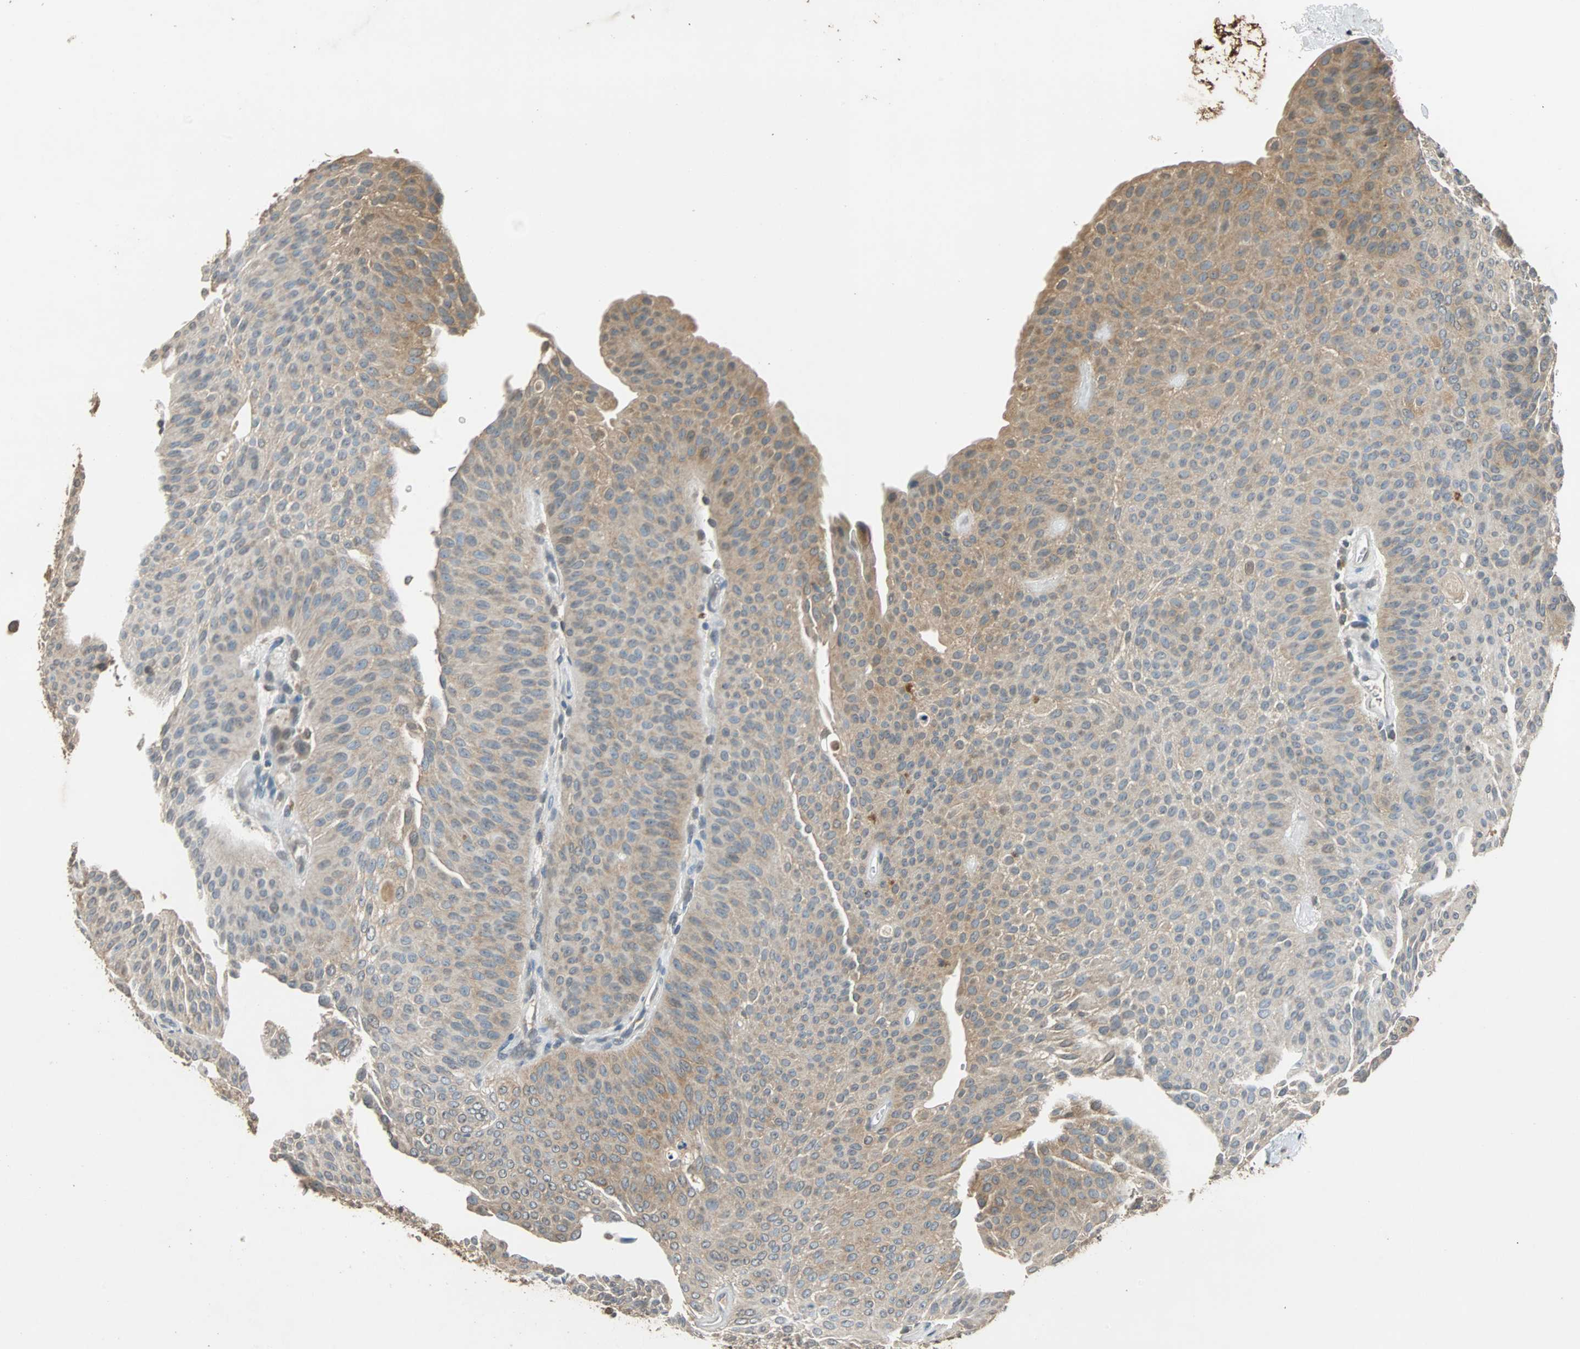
{"staining": {"intensity": "moderate", "quantity": "<25%", "location": "cytoplasmic/membranous"}, "tissue": "urothelial cancer", "cell_type": "Tumor cells", "image_type": "cancer", "snomed": [{"axis": "morphology", "description": "Urothelial carcinoma, Low grade"}, {"axis": "topography", "description": "Urinary bladder"}], "caption": "Human low-grade urothelial carcinoma stained for a protein (brown) displays moderate cytoplasmic/membranous positive staining in about <25% of tumor cells.", "gene": "ABHD2", "patient": {"sex": "female", "age": 60}}